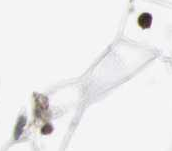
{"staining": {"intensity": "negative", "quantity": "none", "location": "none"}, "tissue": "adipose tissue", "cell_type": "Adipocytes", "image_type": "normal", "snomed": [{"axis": "morphology", "description": "Normal tissue, NOS"}, {"axis": "morphology", "description": "Duct carcinoma"}, {"axis": "topography", "description": "Breast"}, {"axis": "topography", "description": "Adipose tissue"}], "caption": "DAB immunohistochemical staining of benign human adipose tissue shows no significant positivity in adipocytes.", "gene": "ARPC3", "patient": {"sex": "female", "age": 37}}